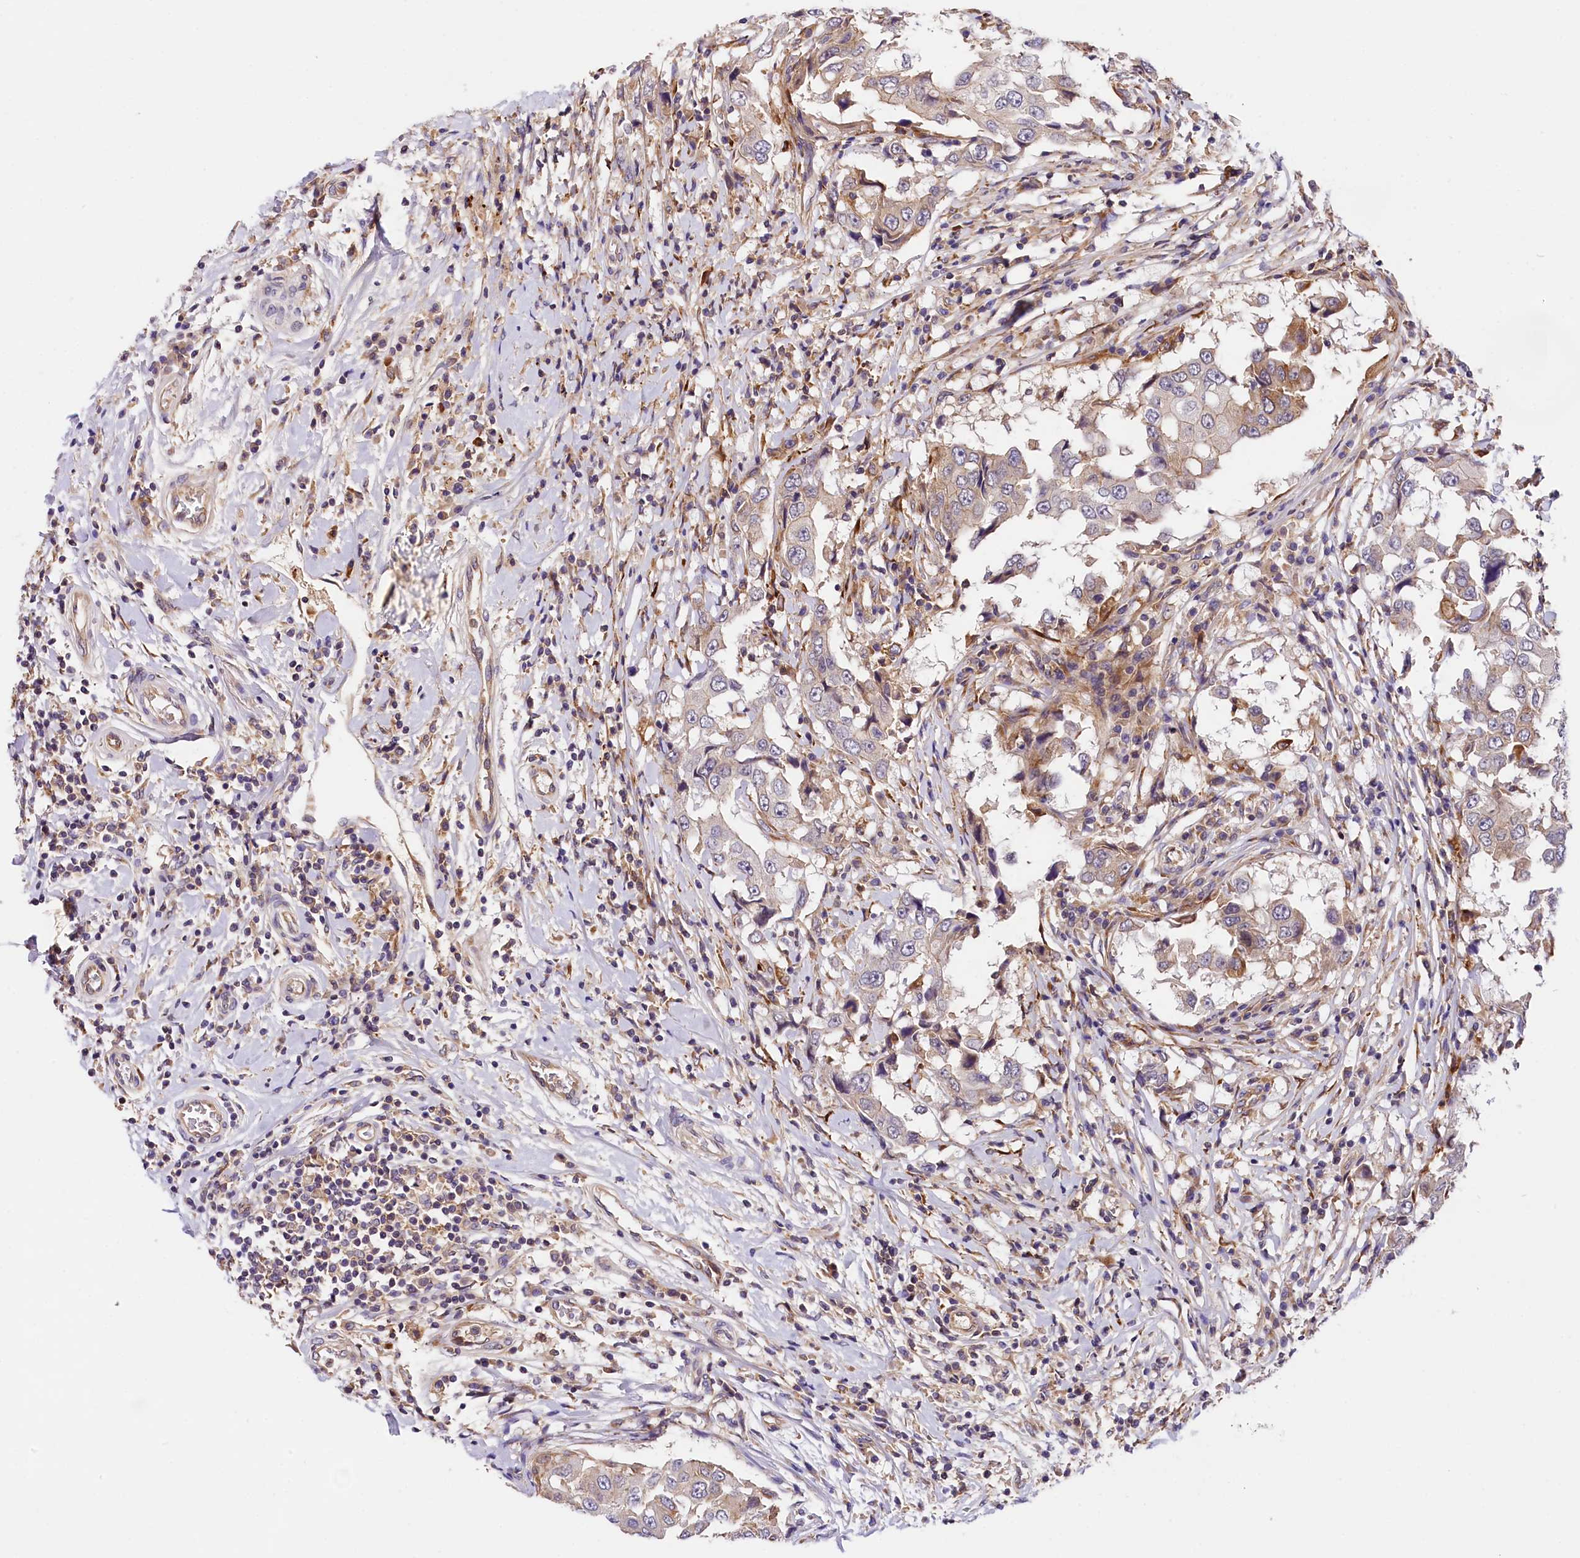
{"staining": {"intensity": "moderate", "quantity": "25%-75%", "location": "cytoplasmic/membranous"}, "tissue": "breast cancer", "cell_type": "Tumor cells", "image_type": "cancer", "snomed": [{"axis": "morphology", "description": "Duct carcinoma"}, {"axis": "topography", "description": "Breast"}], "caption": "Approximately 25%-75% of tumor cells in infiltrating ductal carcinoma (breast) exhibit moderate cytoplasmic/membranous protein expression as visualized by brown immunohistochemical staining.", "gene": "OAS3", "patient": {"sex": "female", "age": 27}}